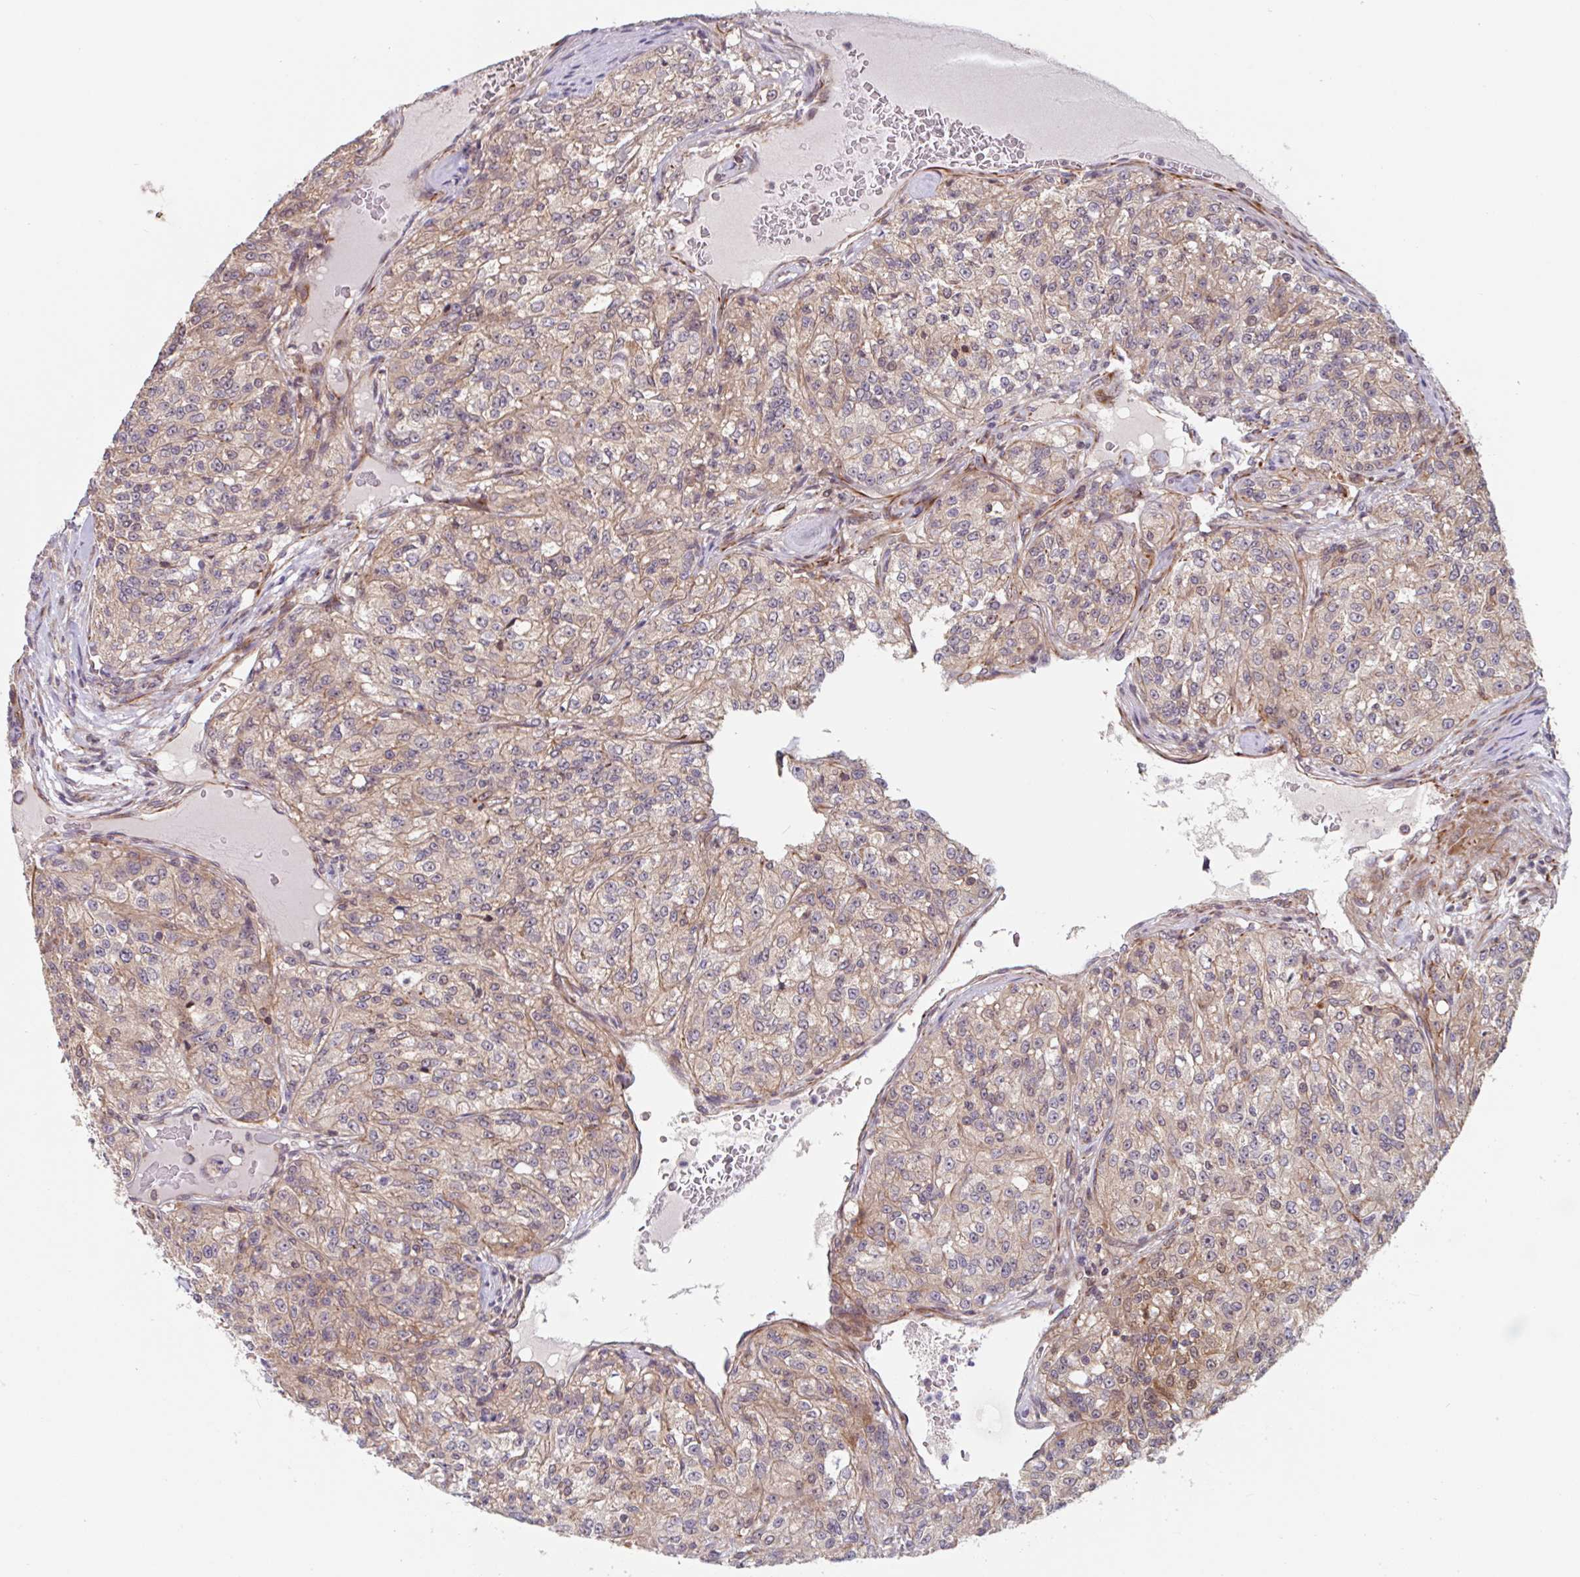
{"staining": {"intensity": "weak", "quantity": ">75%", "location": "cytoplasmic/membranous"}, "tissue": "renal cancer", "cell_type": "Tumor cells", "image_type": "cancer", "snomed": [{"axis": "morphology", "description": "Adenocarcinoma, NOS"}, {"axis": "topography", "description": "Kidney"}], "caption": "IHC staining of renal adenocarcinoma, which shows low levels of weak cytoplasmic/membranous positivity in approximately >75% of tumor cells indicating weak cytoplasmic/membranous protein expression. The staining was performed using DAB (3,3'-diaminobenzidine) (brown) for protein detection and nuclei were counterstained in hematoxylin (blue).", "gene": "NUB1", "patient": {"sex": "female", "age": 63}}